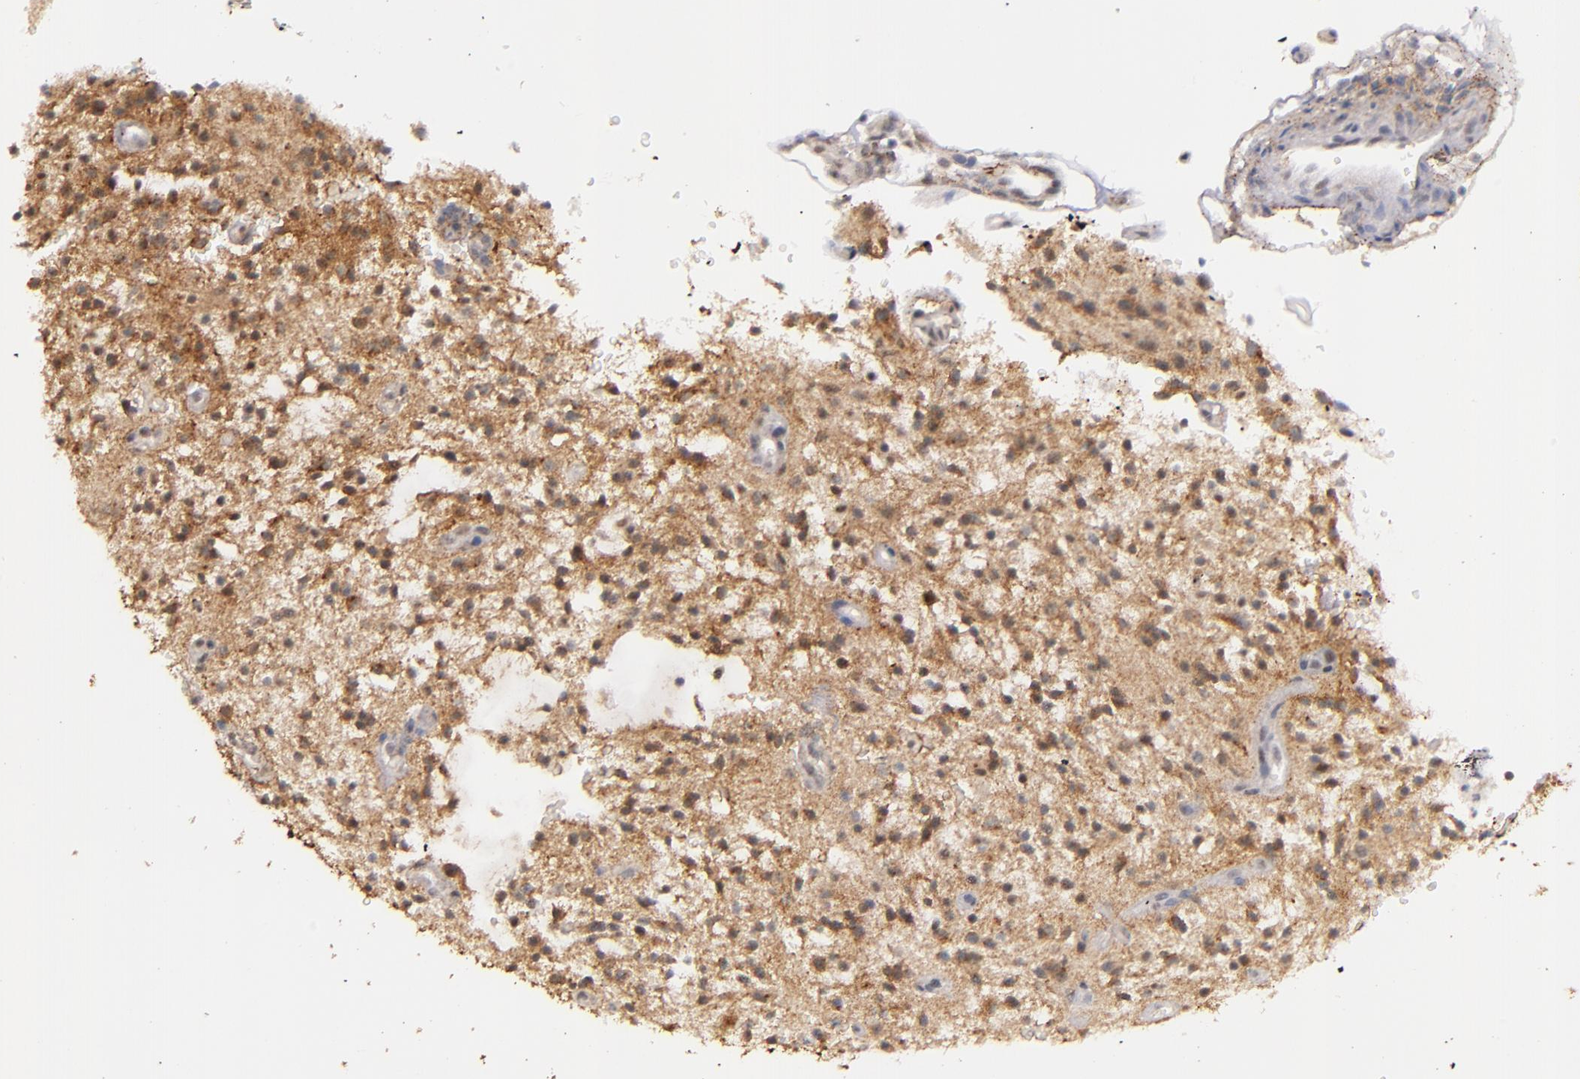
{"staining": {"intensity": "moderate", "quantity": ">75%", "location": "cytoplasmic/membranous"}, "tissue": "glioma", "cell_type": "Tumor cells", "image_type": "cancer", "snomed": [{"axis": "morphology", "description": "Glioma, malignant, NOS"}, {"axis": "topography", "description": "Cerebellum"}], "caption": "The micrograph demonstrates staining of malignant glioma, revealing moderate cytoplasmic/membranous protein positivity (brown color) within tumor cells.", "gene": "SYP", "patient": {"sex": "female", "age": 10}}